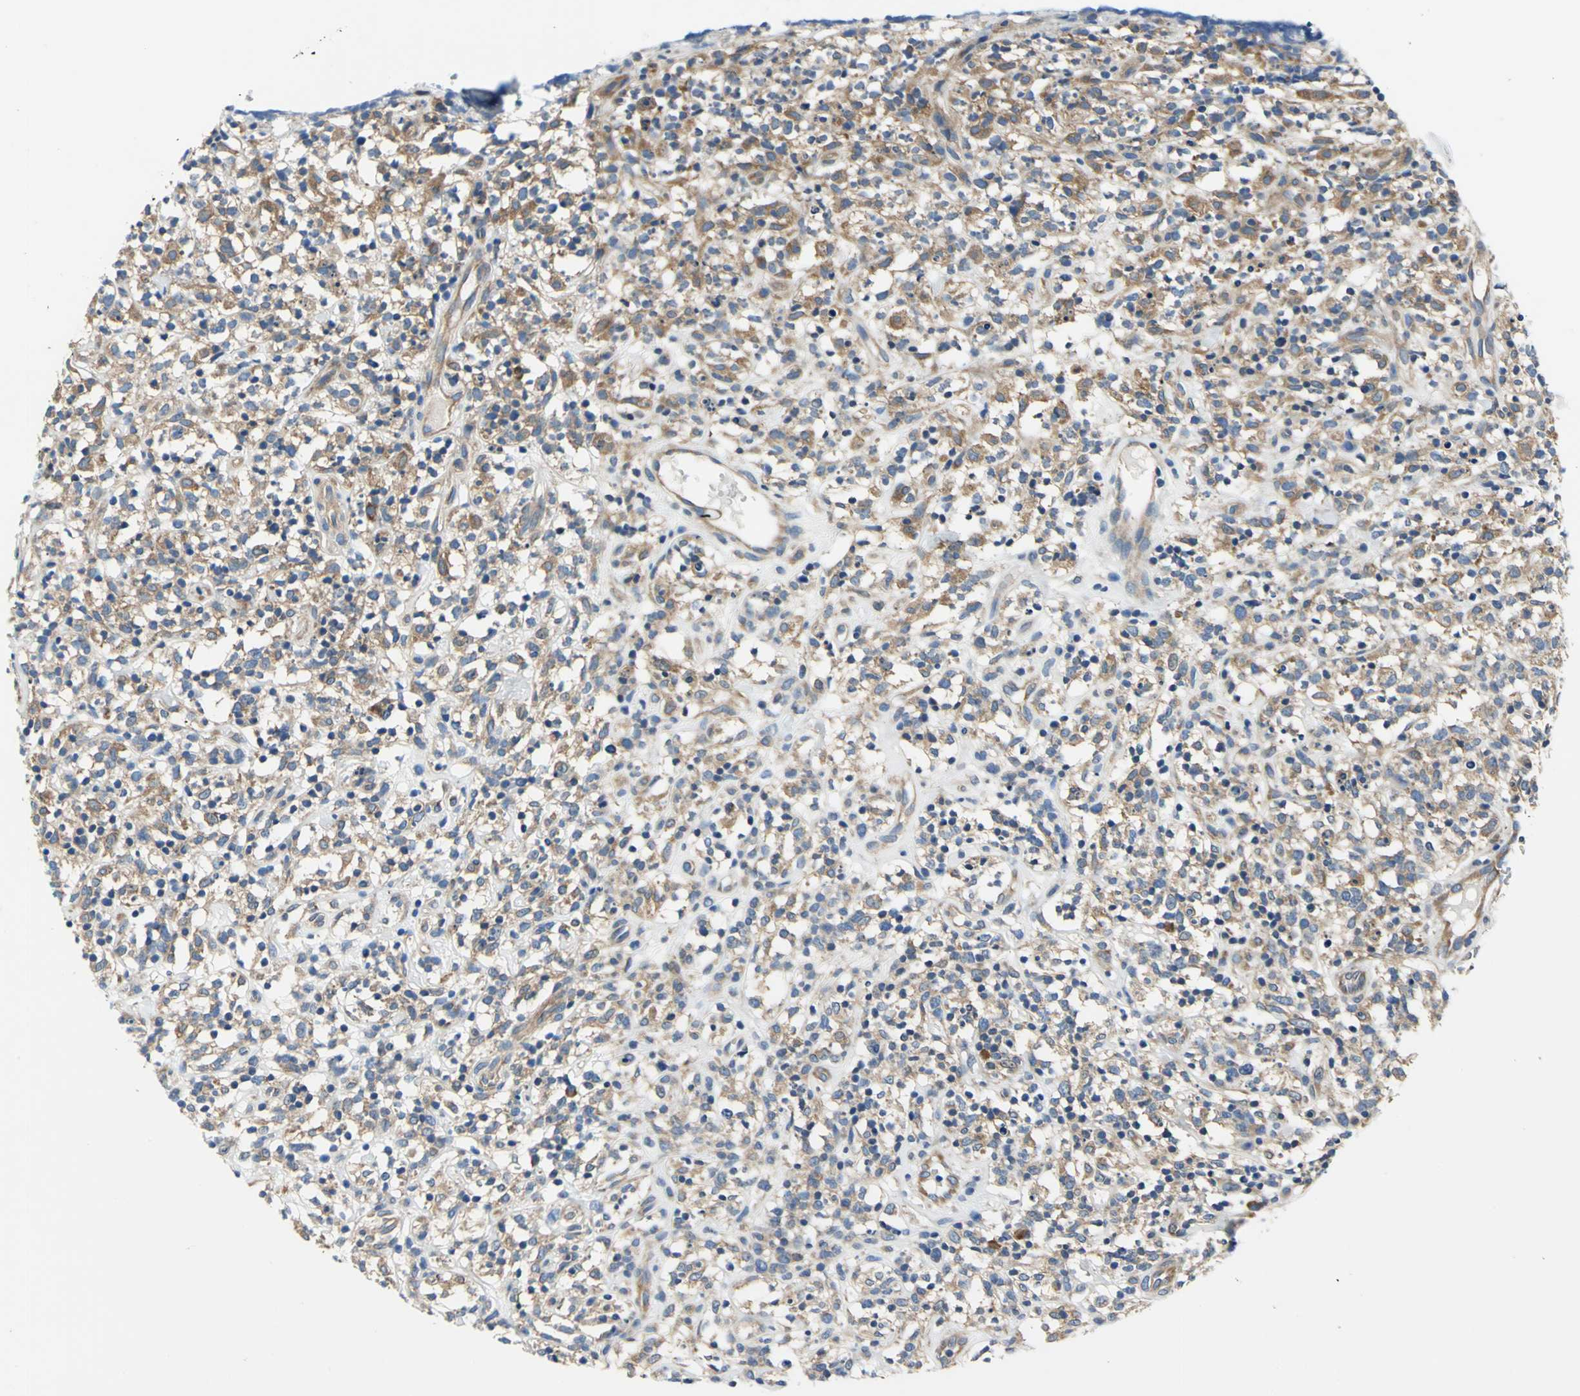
{"staining": {"intensity": "moderate", "quantity": ">75%", "location": "cytoplasmic/membranous"}, "tissue": "lymphoma", "cell_type": "Tumor cells", "image_type": "cancer", "snomed": [{"axis": "morphology", "description": "Malignant lymphoma, non-Hodgkin's type, High grade"}, {"axis": "topography", "description": "Lymph node"}], "caption": "A histopathology image of human malignant lymphoma, non-Hodgkin's type (high-grade) stained for a protein shows moderate cytoplasmic/membranous brown staining in tumor cells.", "gene": "TRIM25", "patient": {"sex": "female", "age": 73}}